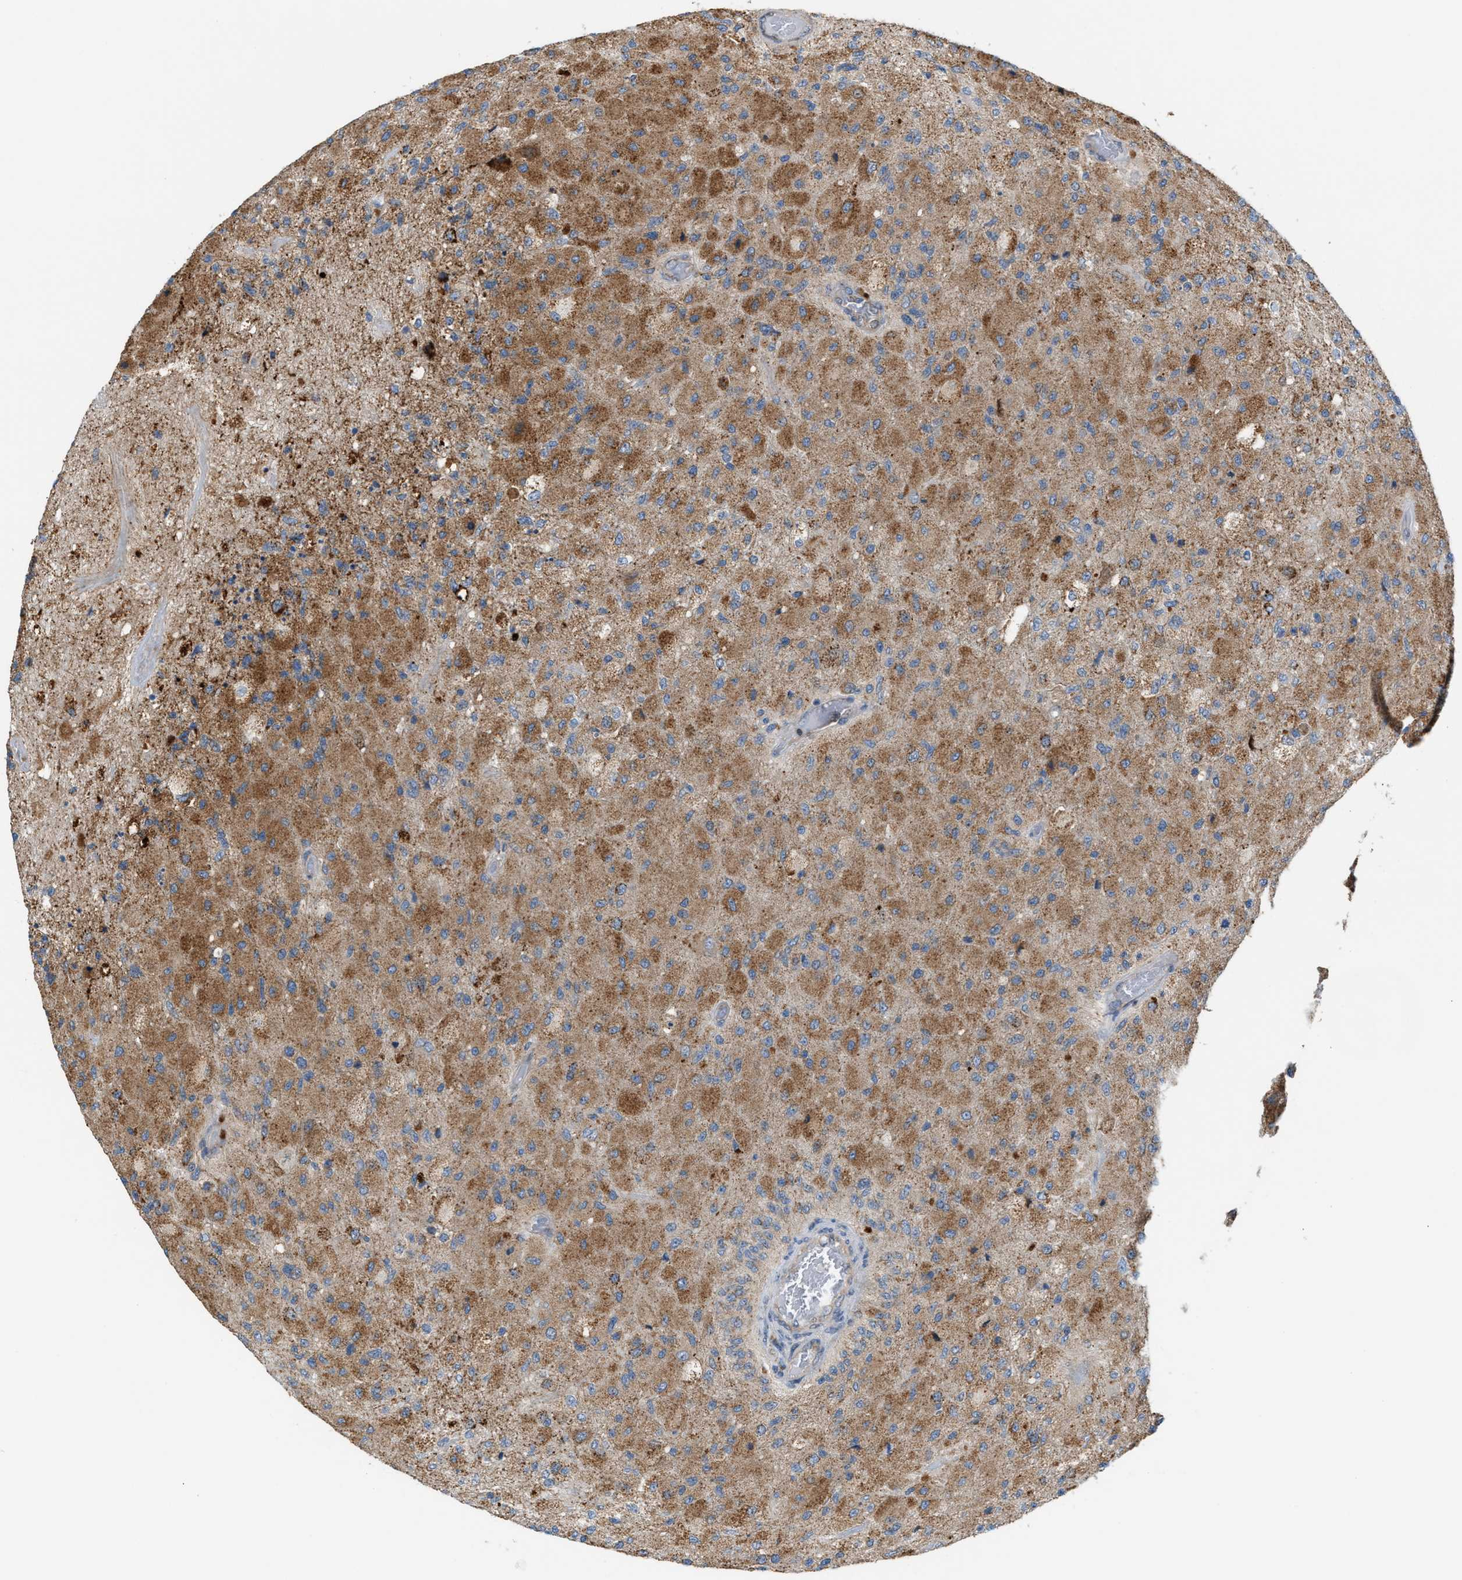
{"staining": {"intensity": "moderate", "quantity": ">75%", "location": "cytoplasmic/membranous"}, "tissue": "glioma", "cell_type": "Tumor cells", "image_type": "cancer", "snomed": [{"axis": "morphology", "description": "Normal tissue, NOS"}, {"axis": "morphology", "description": "Glioma, malignant, High grade"}, {"axis": "topography", "description": "Cerebral cortex"}], "caption": "IHC (DAB (3,3'-diaminobenzidine)) staining of glioma exhibits moderate cytoplasmic/membranous protein positivity in about >75% of tumor cells.", "gene": "PDCL", "patient": {"sex": "male", "age": 77}}